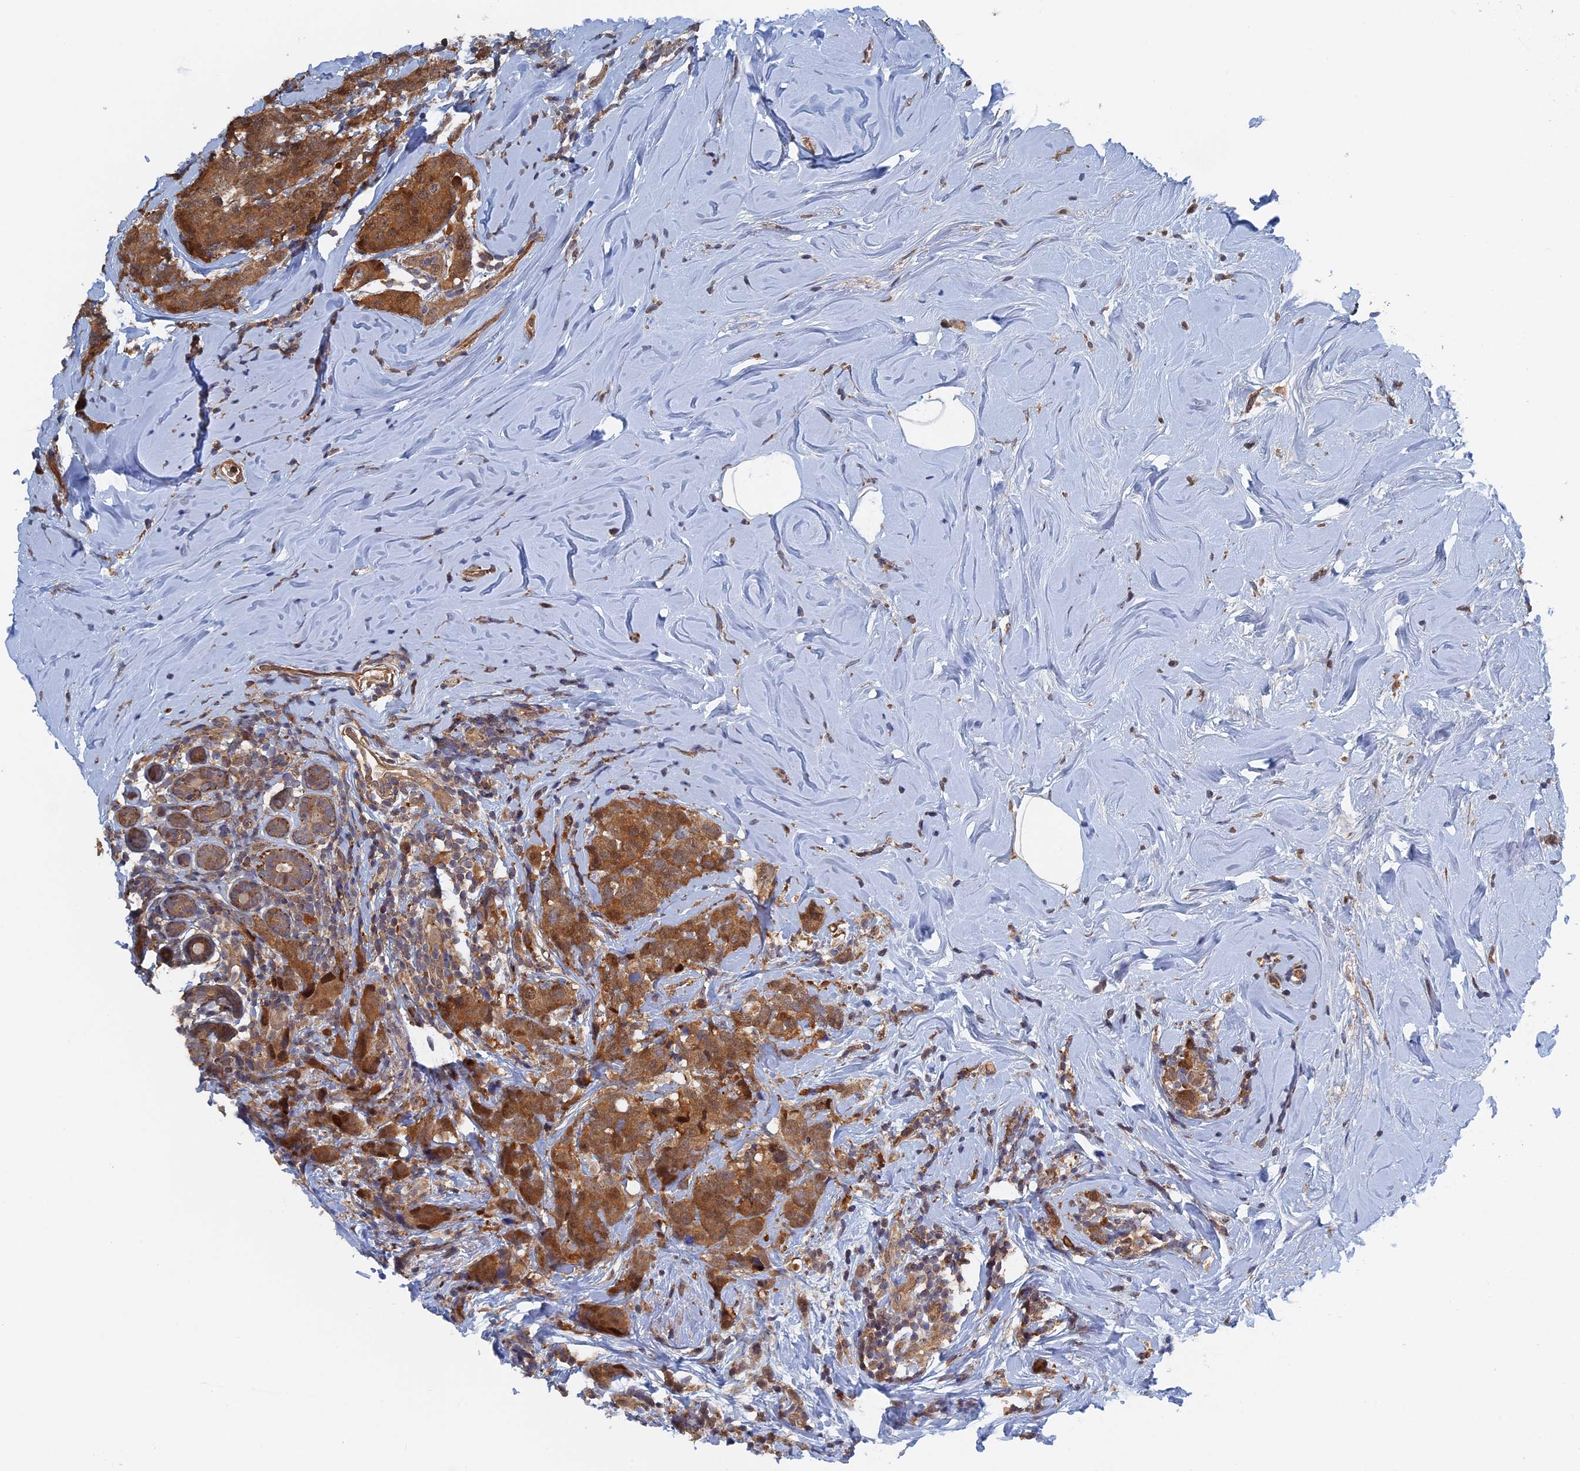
{"staining": {"intensity": "moderate", "quantity": ">75%", "location": "cytoplasmic/membranous,nuclear"}, "tissue": "breast cancer", "cell_type": "Tumor cells", "image_type": "cancer", "snomed": [{"axis": "morphology", "description": "Lobular carcinoma"}, {"axis": "topography", "description": "Breast"}], "caption": "Human breast cancer (lobular carcinoma) stained for a protein (brown) reveals moderate cytoplasmic/membranous and nuclear positive positivity in about >75% of tumor cells.", "gene": "ELOVL6", "patient": {"sex": "female", "age": 59}}